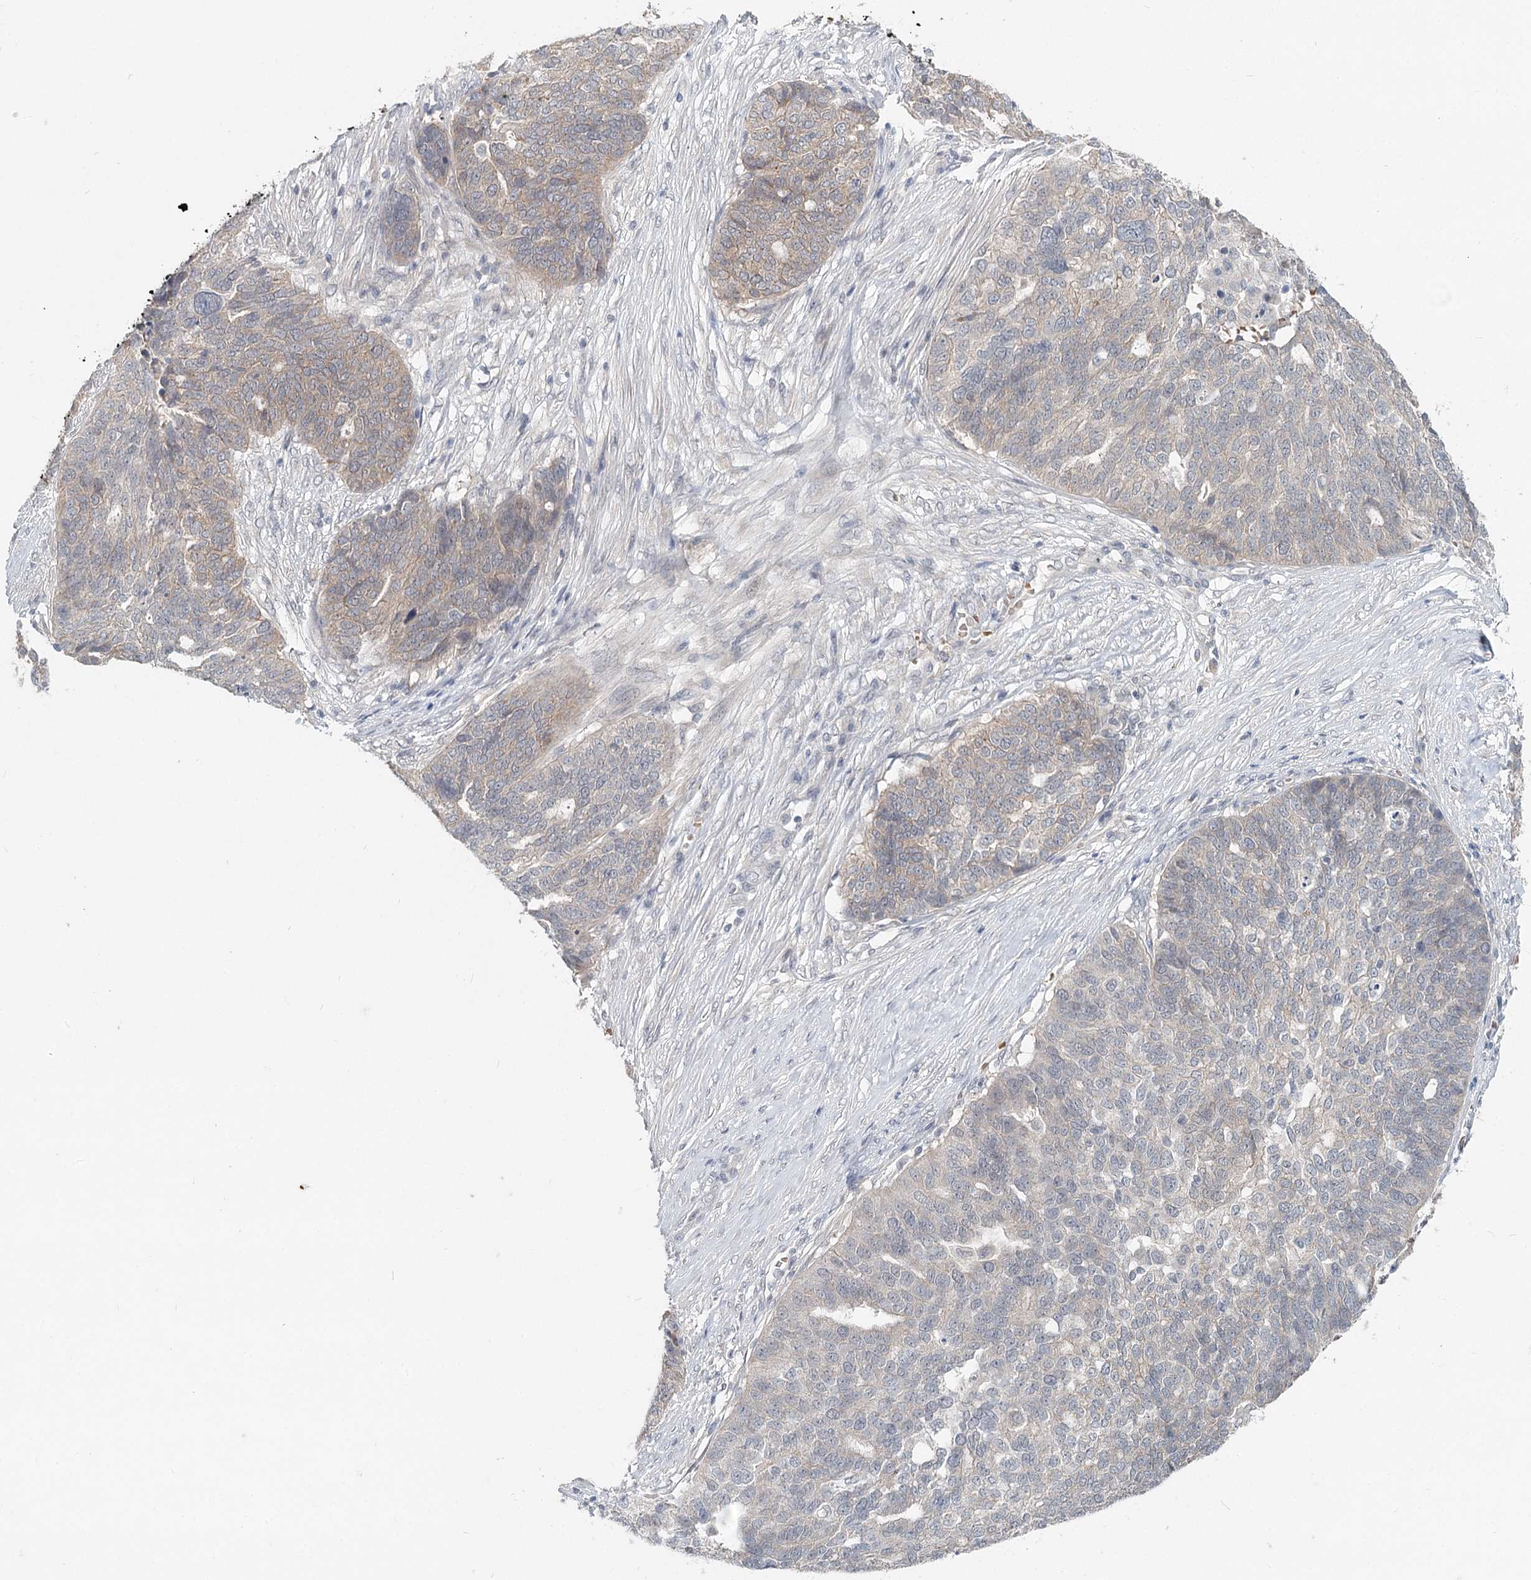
{"staining": {"intensity": "weak", "quantity": ">75%", "location": "cytoplasmic/membranous"}, "tissue": "ovarian cancer", "cell_type": "Tumor cells", "image_type": "cancer", "snomed": [{"axis": "morphology", "description": "Cystadenocarcinoma, serous, NOS"}, {"axis": "topography", "description": "Ovary"}], "caption": "The histopathology image shows immunohistochemical staining of ovarian cancer. There is weak cytoplasmic/membranous staining is present in about >75% of tumor cells.", "gene": "FBXO7", "patient": {"sex": "female", "age": 59}}